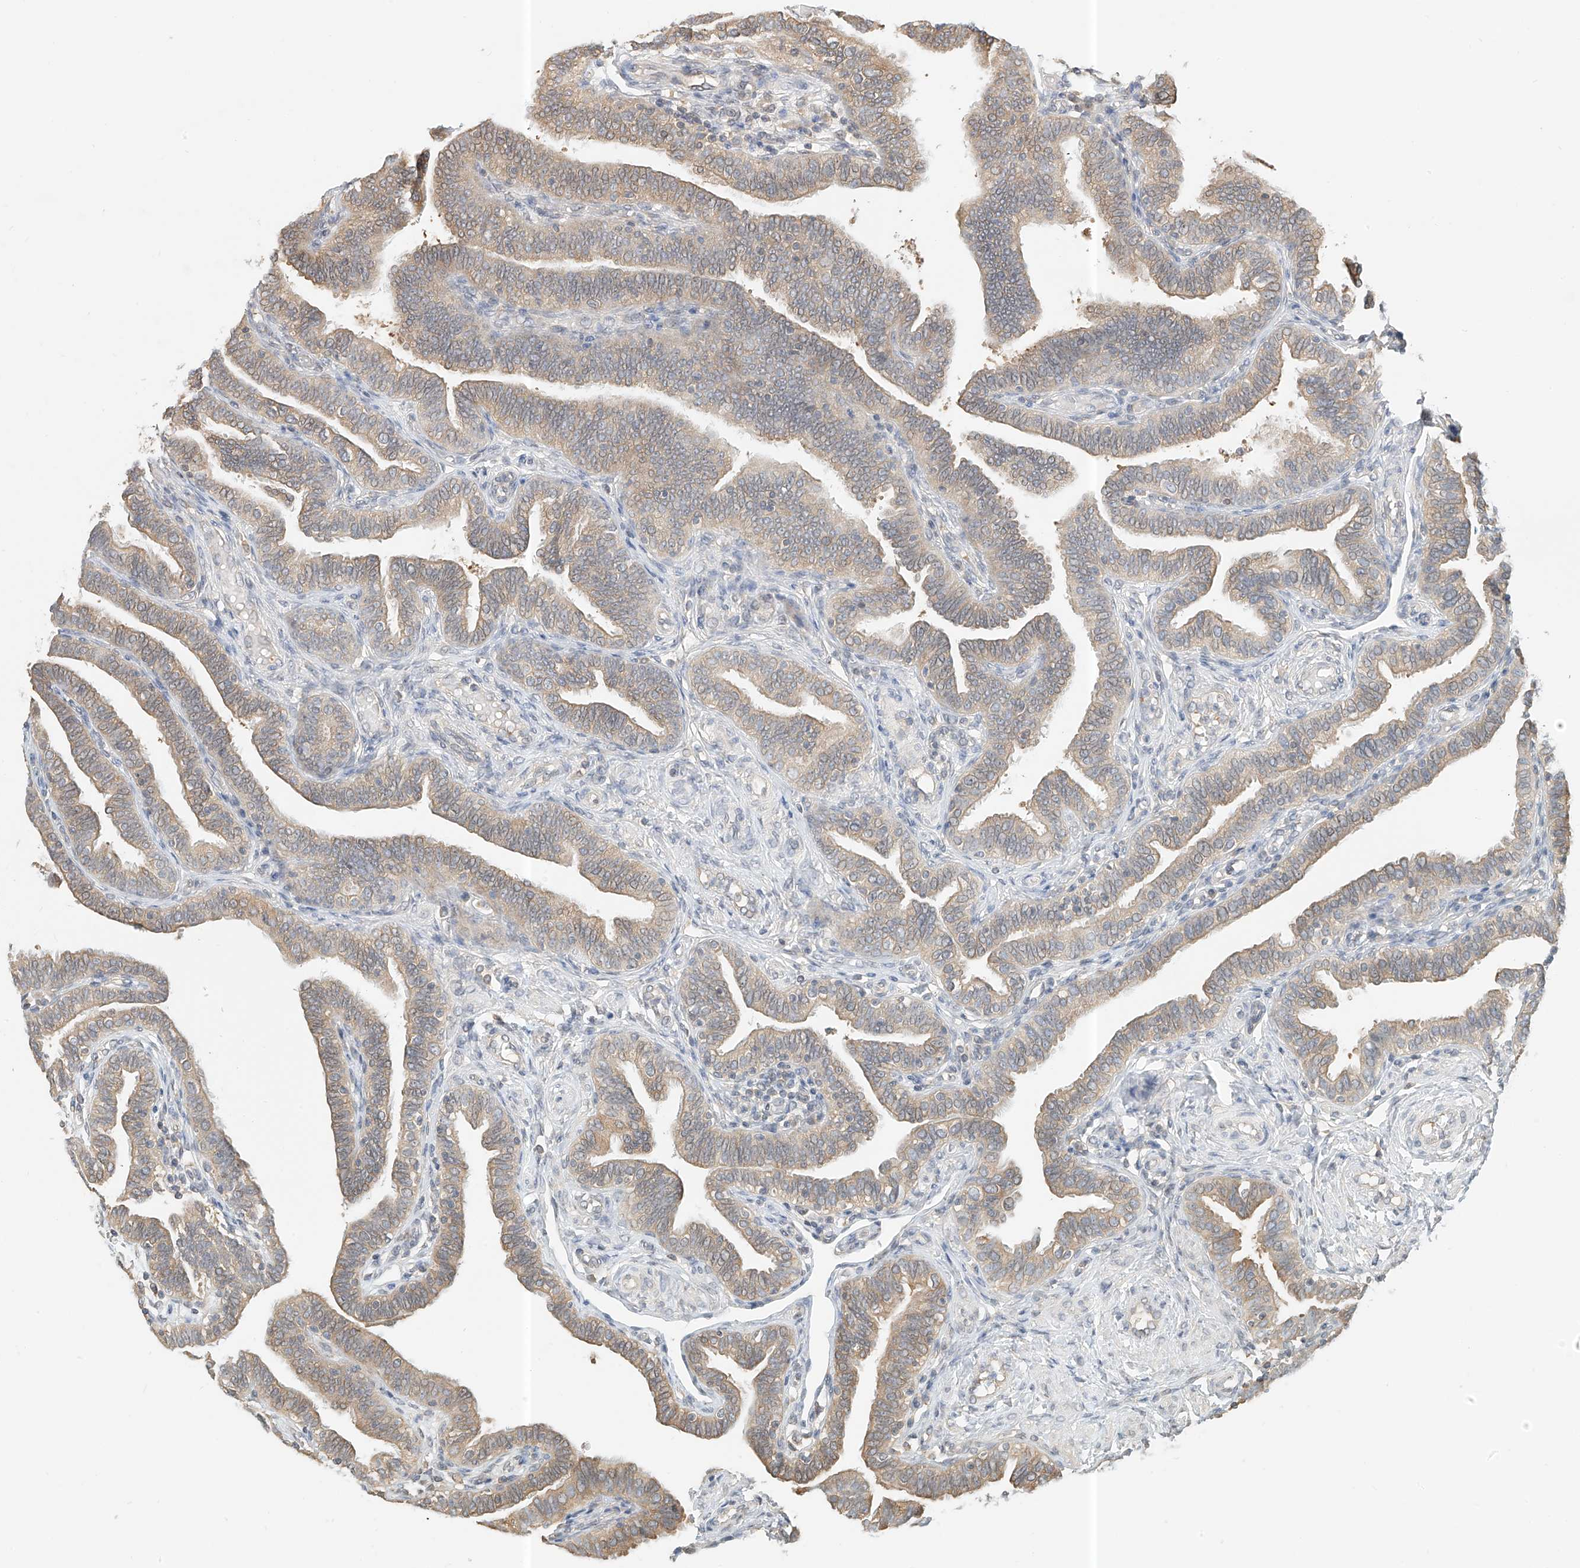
{"staining": {"intensity": "moderate", "quantity": ">75%", "location": "cytoplasmic/membranous"}, "tissue": "fallopian tube", "cell_type": "Glandular cells", "image_type": "normal", "snomed": [{"axis": "morphology", "description": "Normal tissue, NOS"}, {"axis": "topography", "description": "Fallopian tube"}], "caption": "Immunohistochemical staining of unremarkable human fallopian tube shows >75% levels of moderate cytoplasmic/membranous protein expression in about >75% of glandular cells. (DAB = brown stain, brightfield microscopy at high magnification).", "gene": "PPA2", "patient": {"sex": "female", "age": 39}}